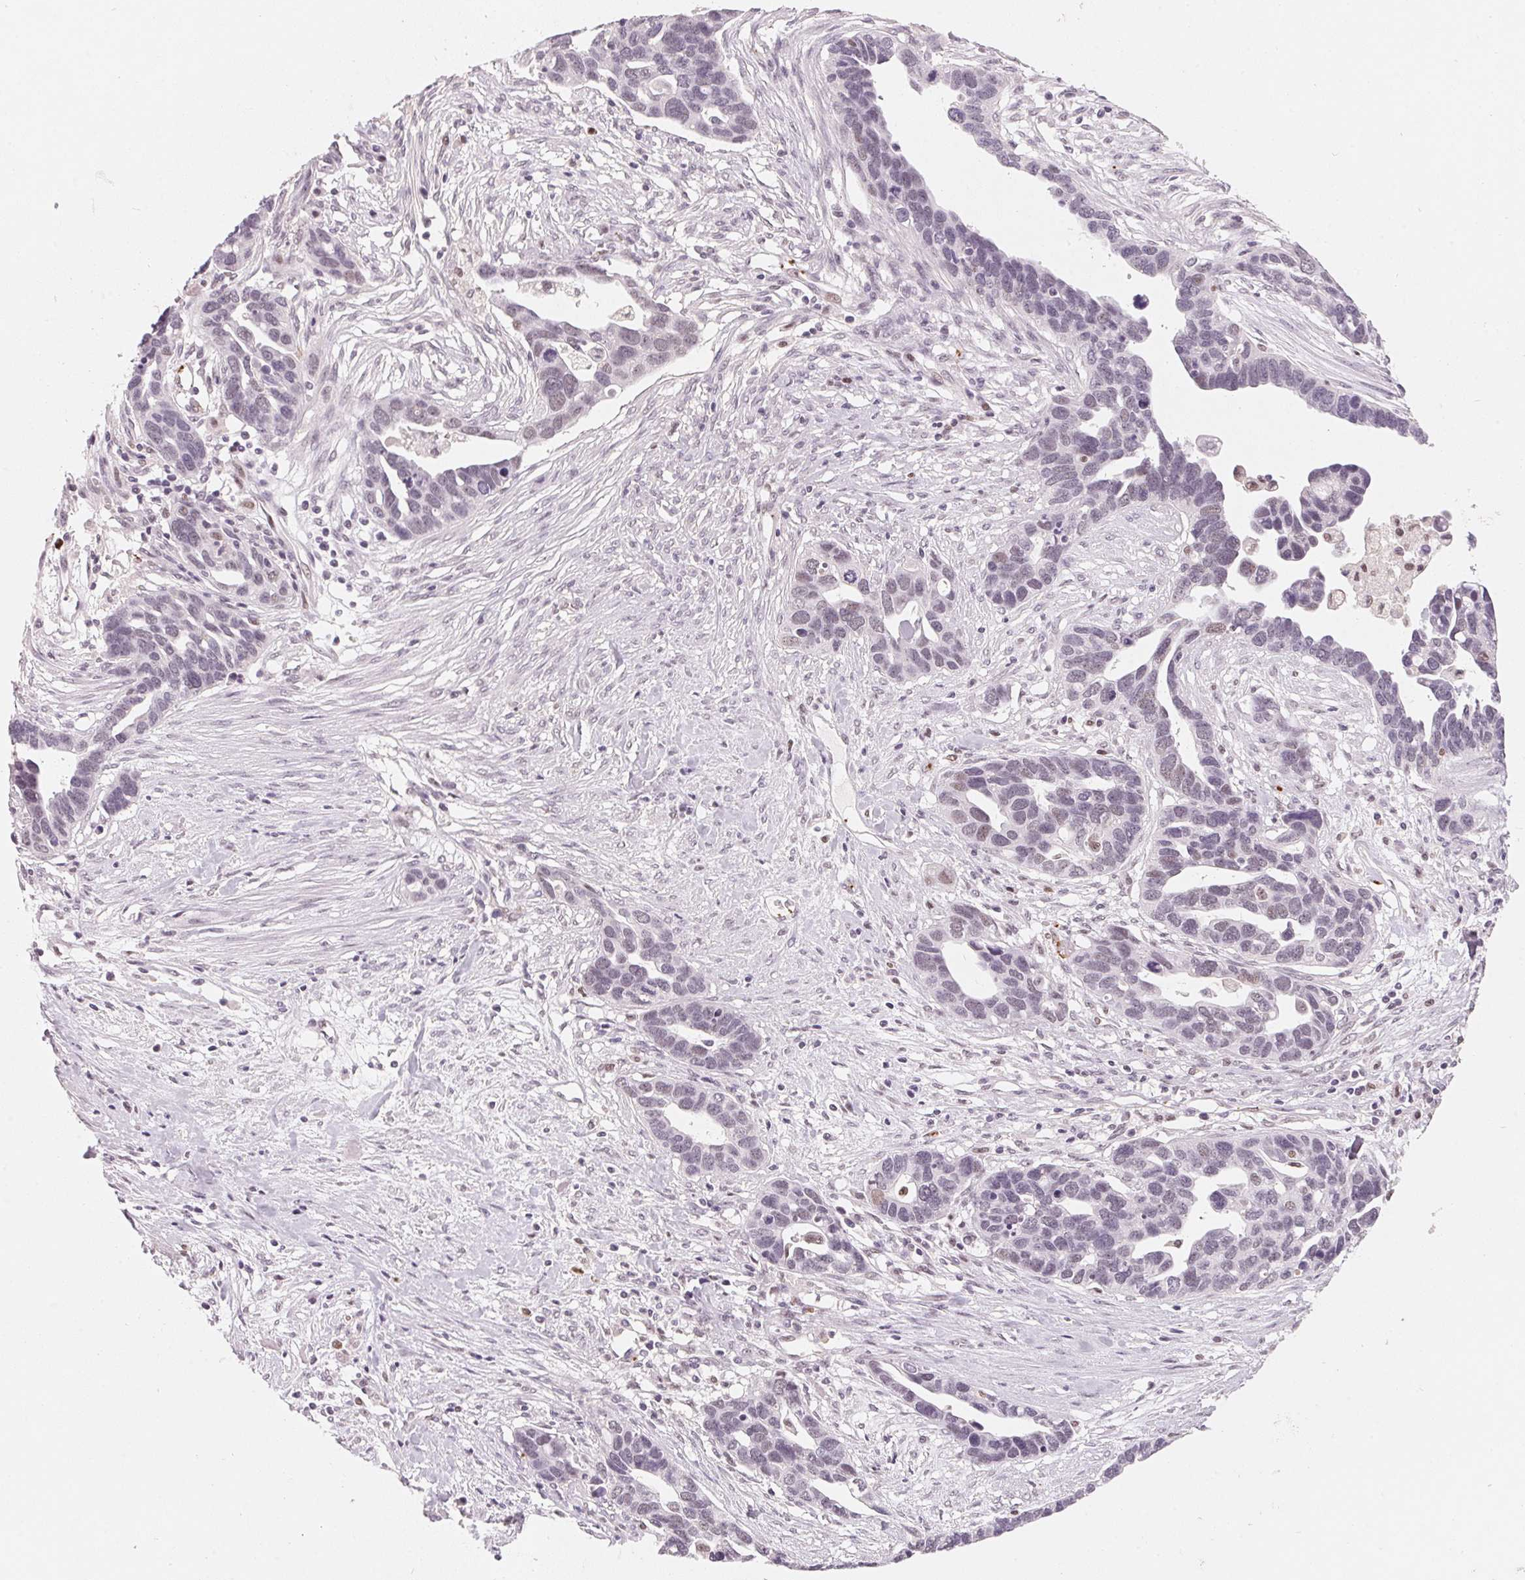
{"staining": {"intensity": "negative", "quantity": "none", "location": "none"}, "tissue": "ovarian cancer", "cell_type": "Tumor cells", "image_type": "cancer", "snomed": [{"axis": "morphology", "description": "Cystadenocarcinoma, serous, NOS"}, {"axis": "topography", "description": "Ovary"}], "caption": "DAB immunohistochemical staining of human serous cystadenocarcinoma (ovarian) demonstrates no significant staining in tumor cells.", "gene": "ARHGAP22", "patient": {"sex": "female", "age": 54}}